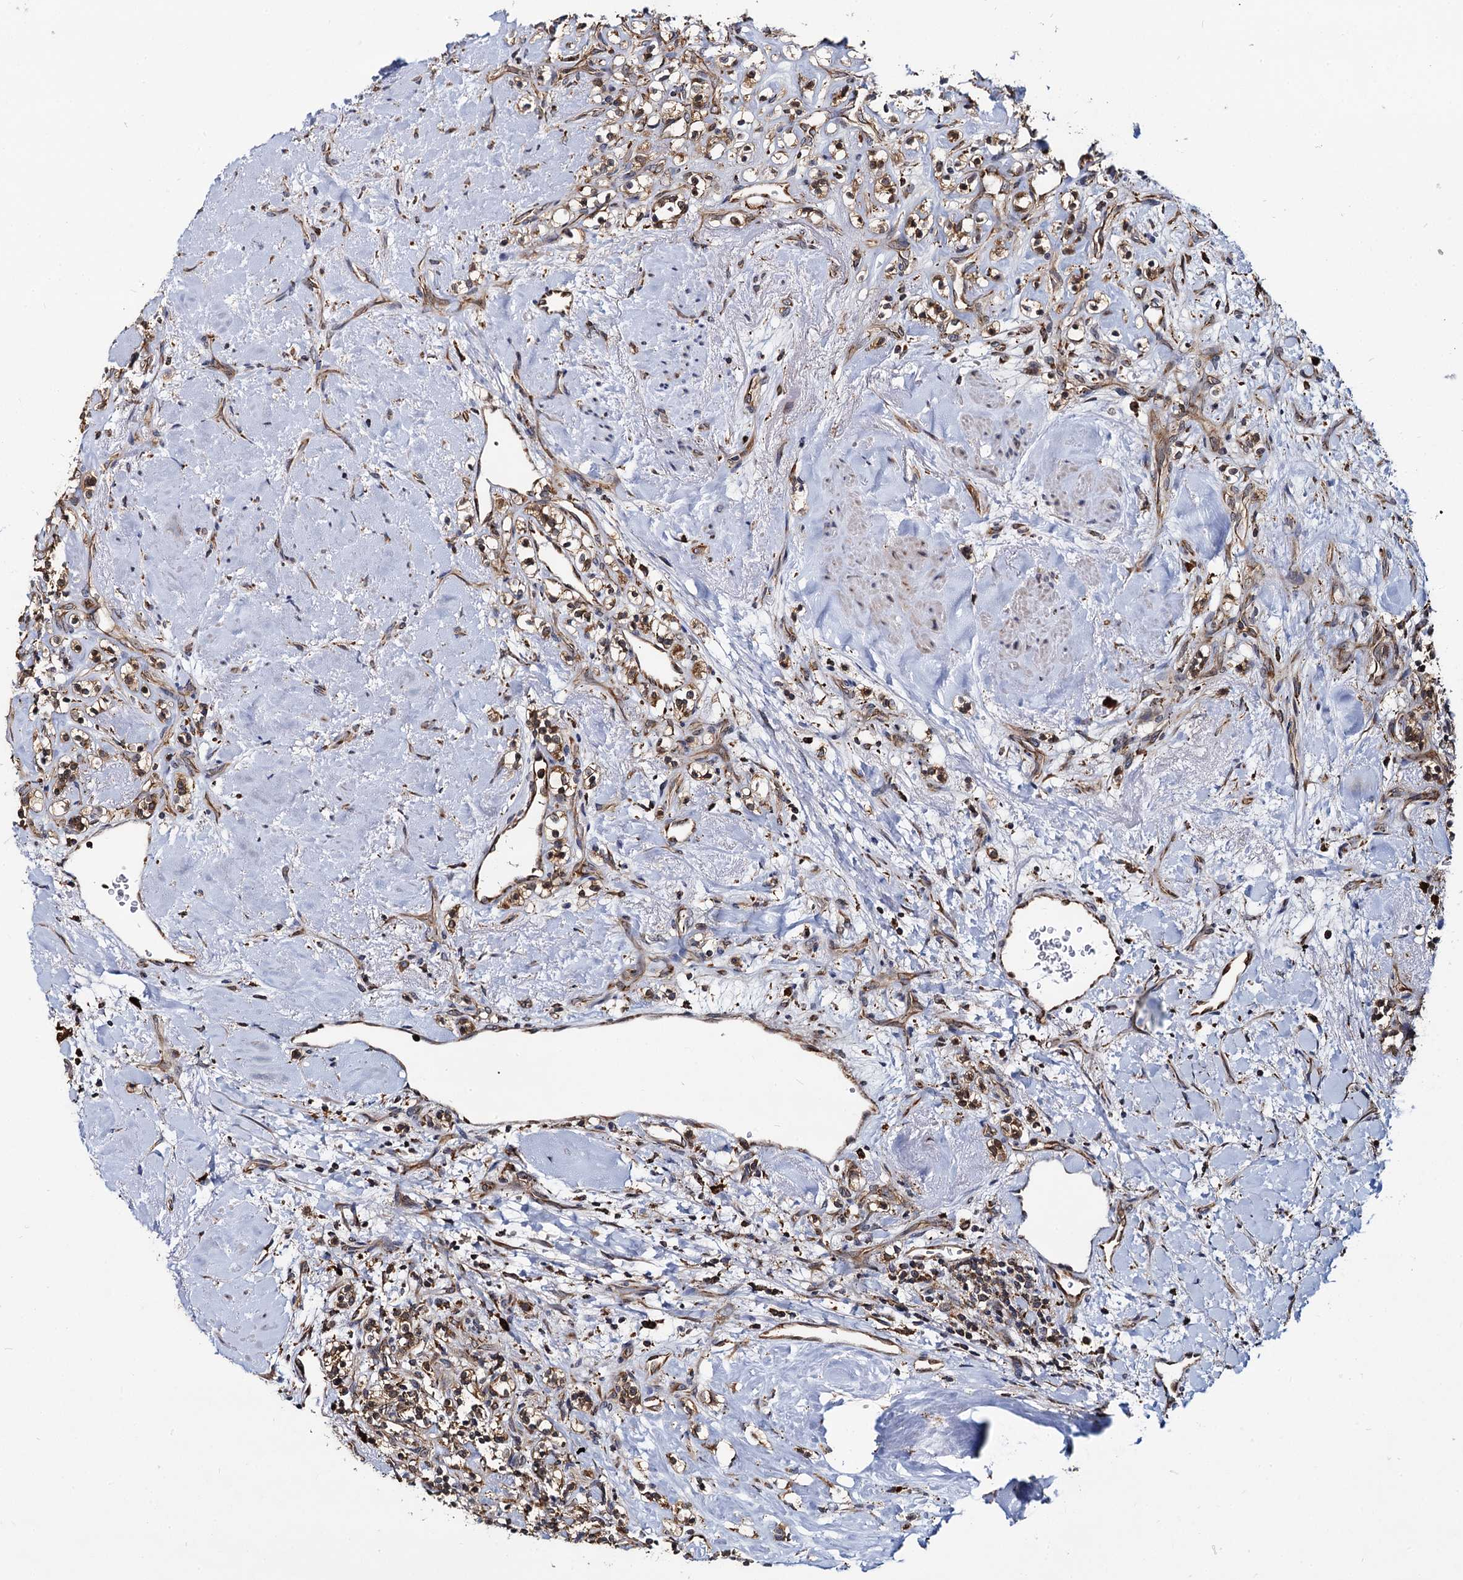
{"staining": {"intensity": "moderate", "quantity": ">75%", "location": "cytoplasmic/membranous"}, "tissue": "renal cancer", "cell_type": "Tumor cells", "image_type": "cancer", "snomed": [{"axis": "morphology", "description": "Adenocarcinoma, NOS"}, {"axis": "topography", "description": "Kidney"}], "caption": "Protein positivity by immunohistochemistry shows moderate cytoplasmic/membranous expression in about >75% of tumor cells in renal cancer (adenocarcinoma).", "gene": "UFM1", "patient": {"sex": "male", "age": 77}}